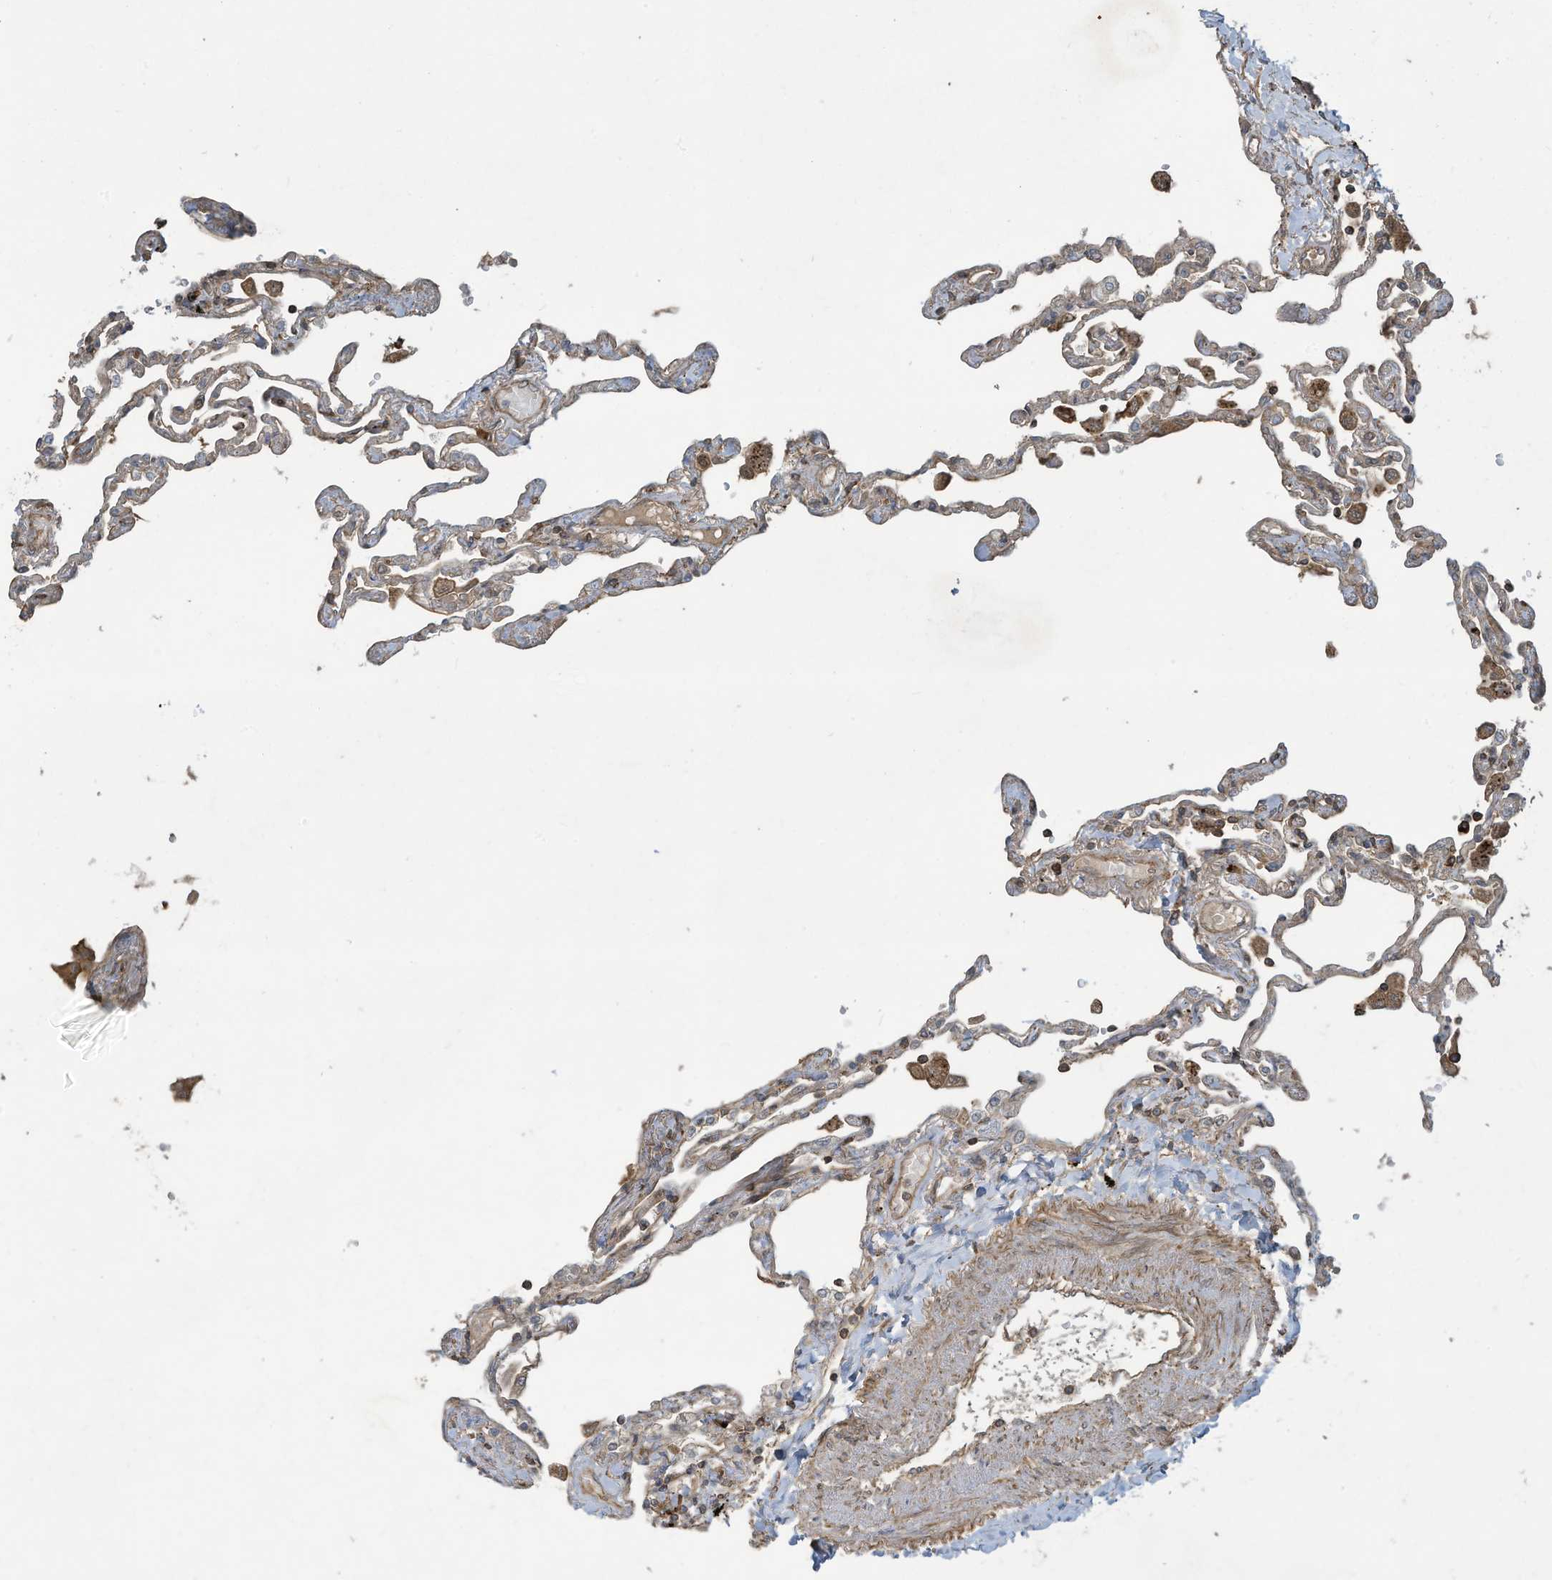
{"staining": {"intensity": "moderate", "quantity": ">75%", "location": "cytoplasmic/membranous"}, "tissue": "lung", "cell_type": "Alveolar cells", "image_type": "normal", "snomed": [{"axis": "morphology", "description": "Normal tissue, NOS"}, {"axis": "topography", "description": "Lung"}], "caption": "Protein expression by immunohistochemistry demonstrates moderate cytoplasmic/membranous staining in approximately >75% of alveolar cells in benign lung.", "gene": "DDIT4", "patient": {"sex": "female", "age": 67}}